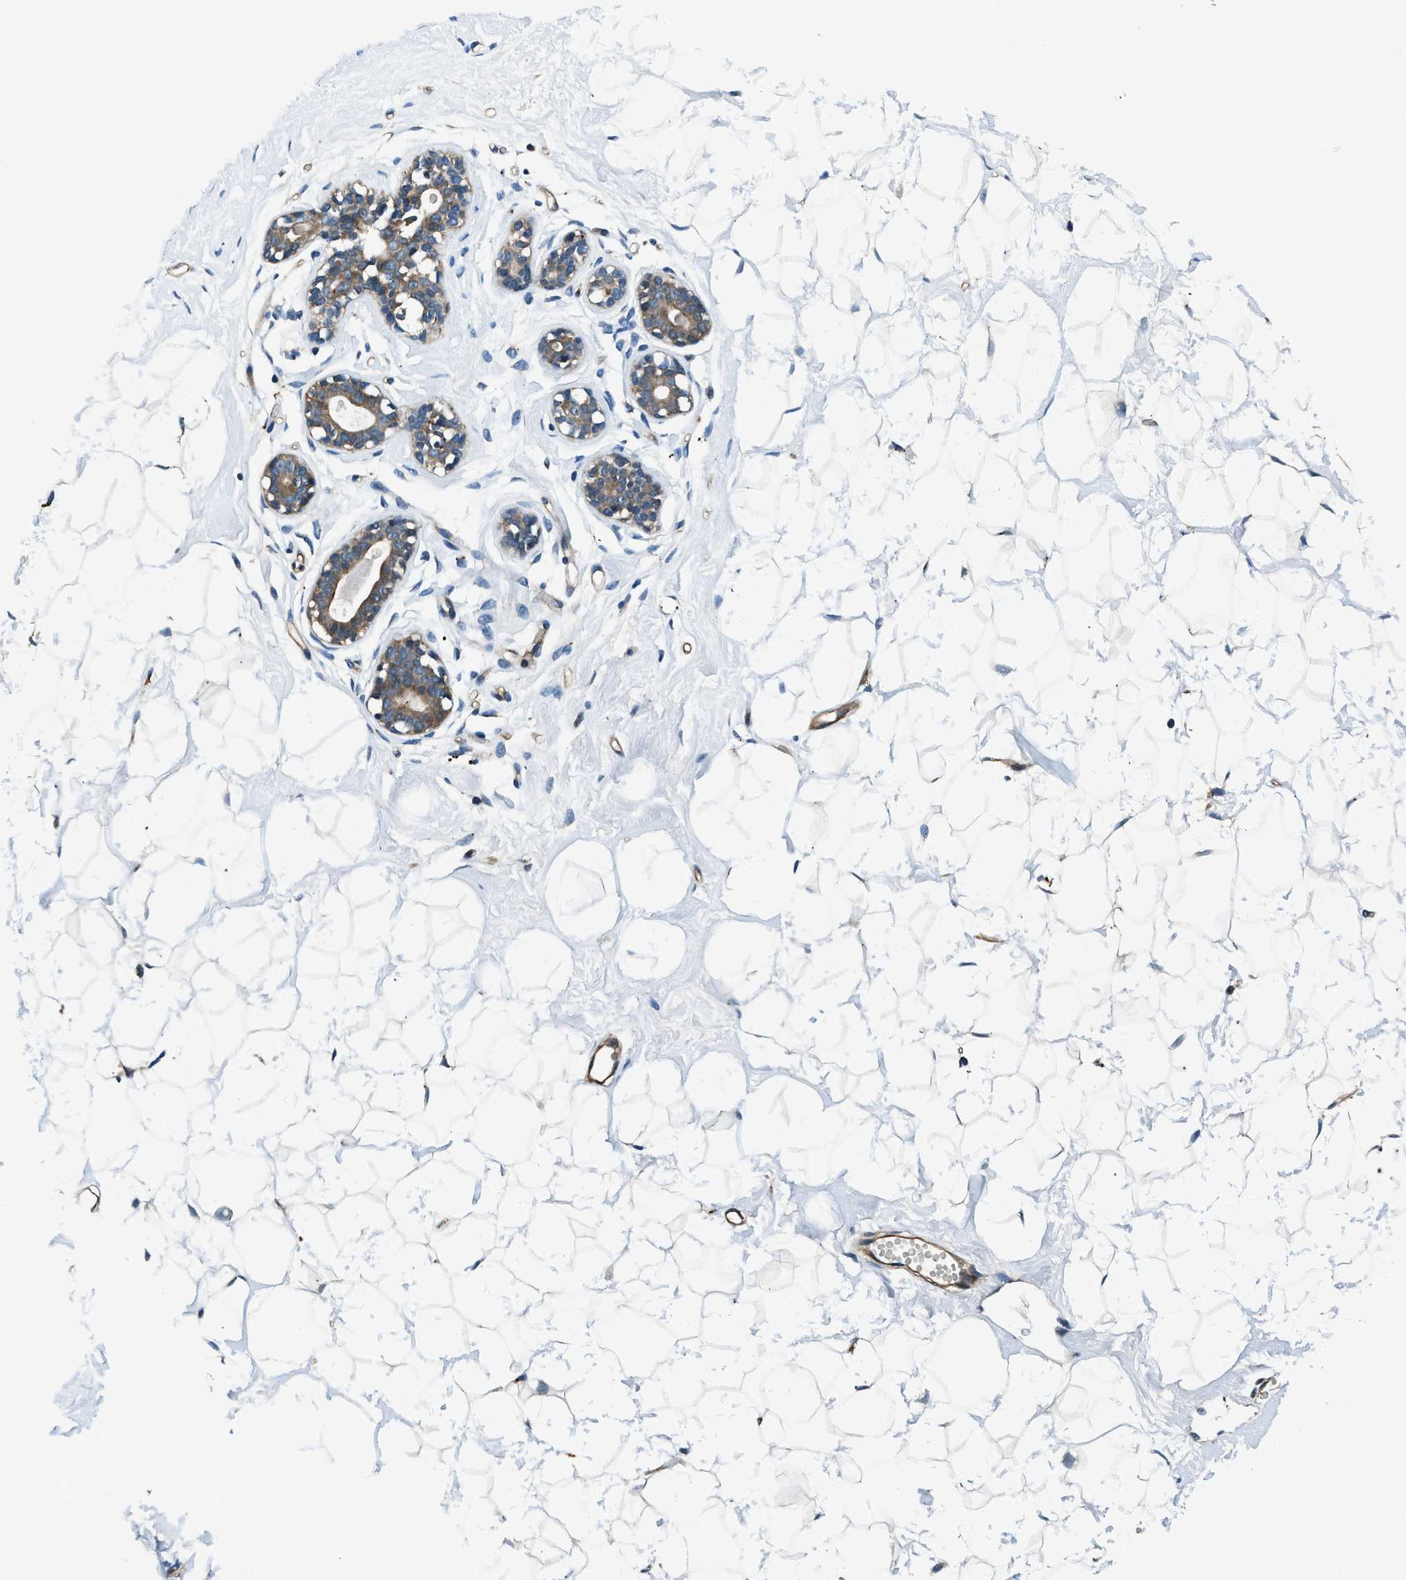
{"staining": {"intensity": "negative", "quantity": "none", "location": "none"}, "tissue": "breast", "cell_type": "Adipocytes", "image_type": "normal", "snomed": [{"axis": "morphology", "description": "Normal tissue, NOS"}, {"axis": "topography", "description": "Breast"}], "caption": "DAB (3,3'-diaminobenzidine) immunohistochemical staining of benign breast displays no significant positivity in adipocytes.", "gene": "SLC19A2", "patient": {"sex": "female", "age": 23}}